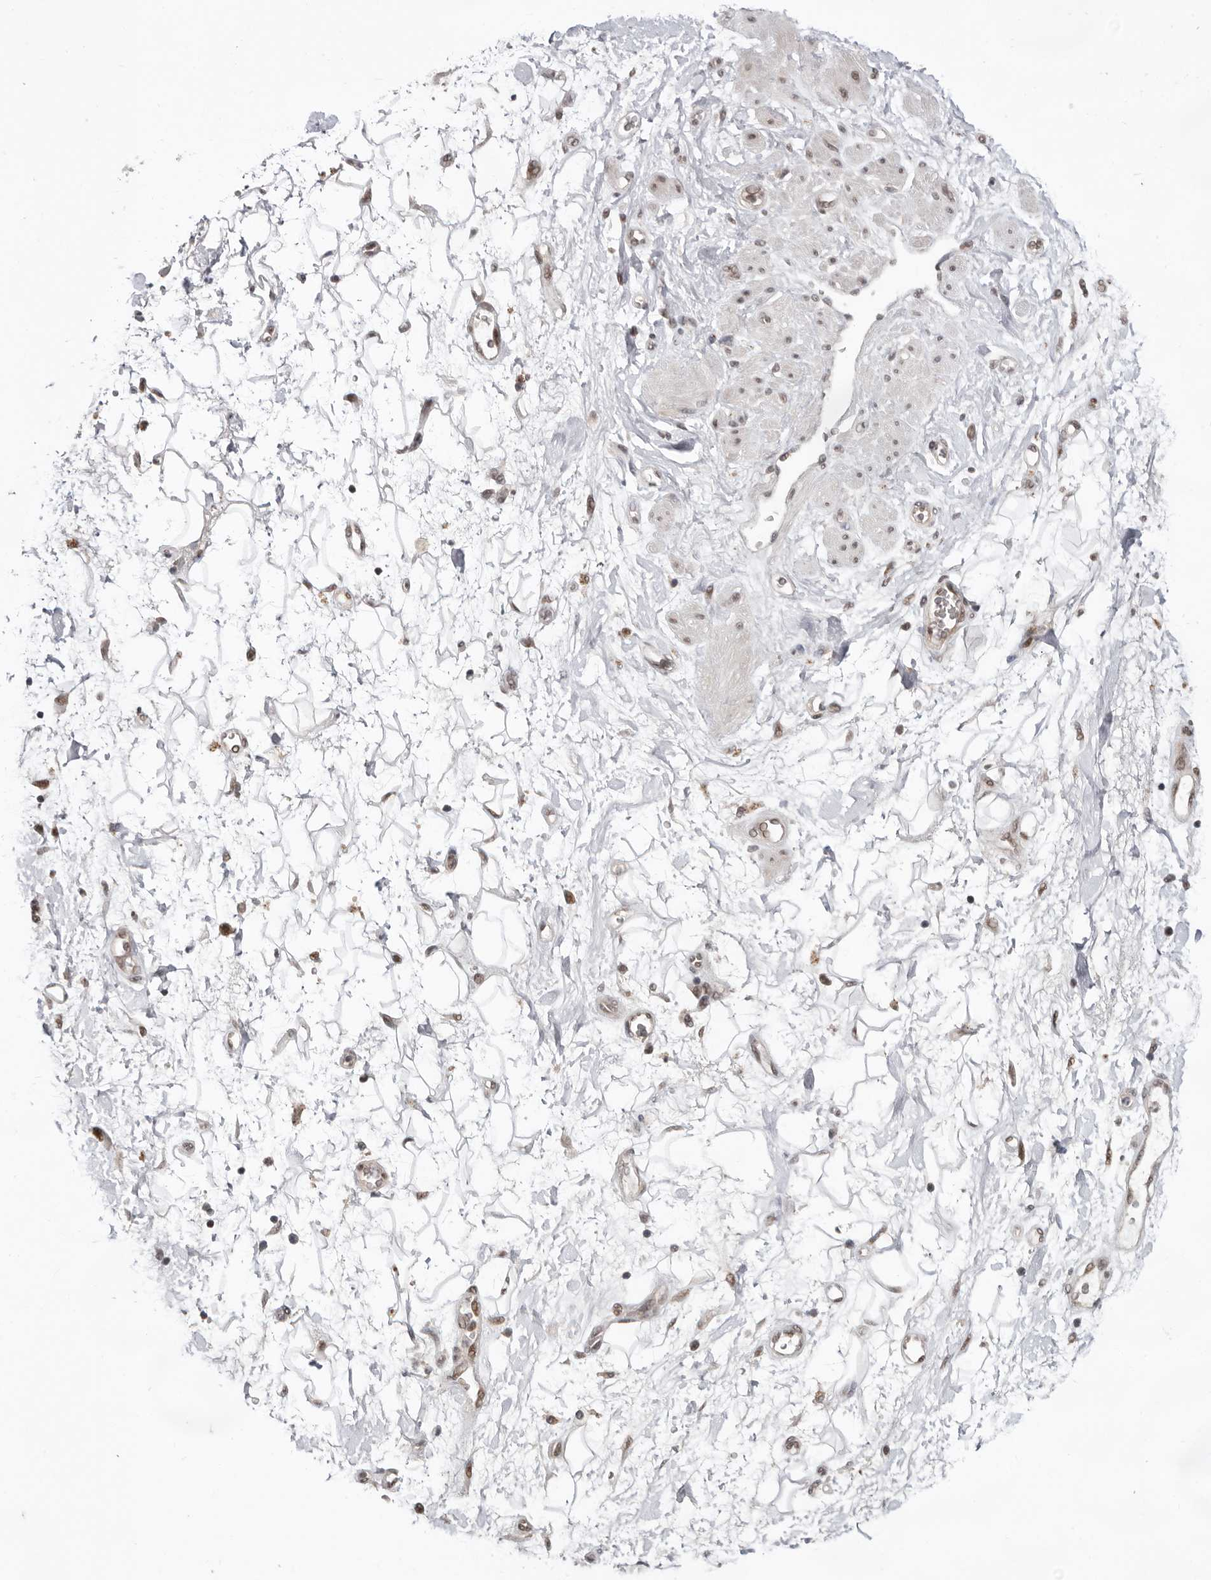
{"staining": {"intensity": "weak", "quantity": ">75%", "location": "nuclear"}, "tissue": "adipose tissue", "cell_type": "Adipocytes", "image_type": "normal", "snomed": [{"axis": "morphology", "description": "Normal tissue, NOS"}, {"axis": "morphology", "description": "Adenocarcinoma, NOS"}, {"axis": "topography", "description": "Pancreas"}, {"axis": "topography", "description": "Peripheral nerve tissue"}], "caption": "Adipocytes exhibit weak nuclear staining in approximately >75% of cells in normal adipose tissue. Nuclei are stained in blue.", "gene": "BRCA2", "patient": {"sex": "male", "age": 59}}